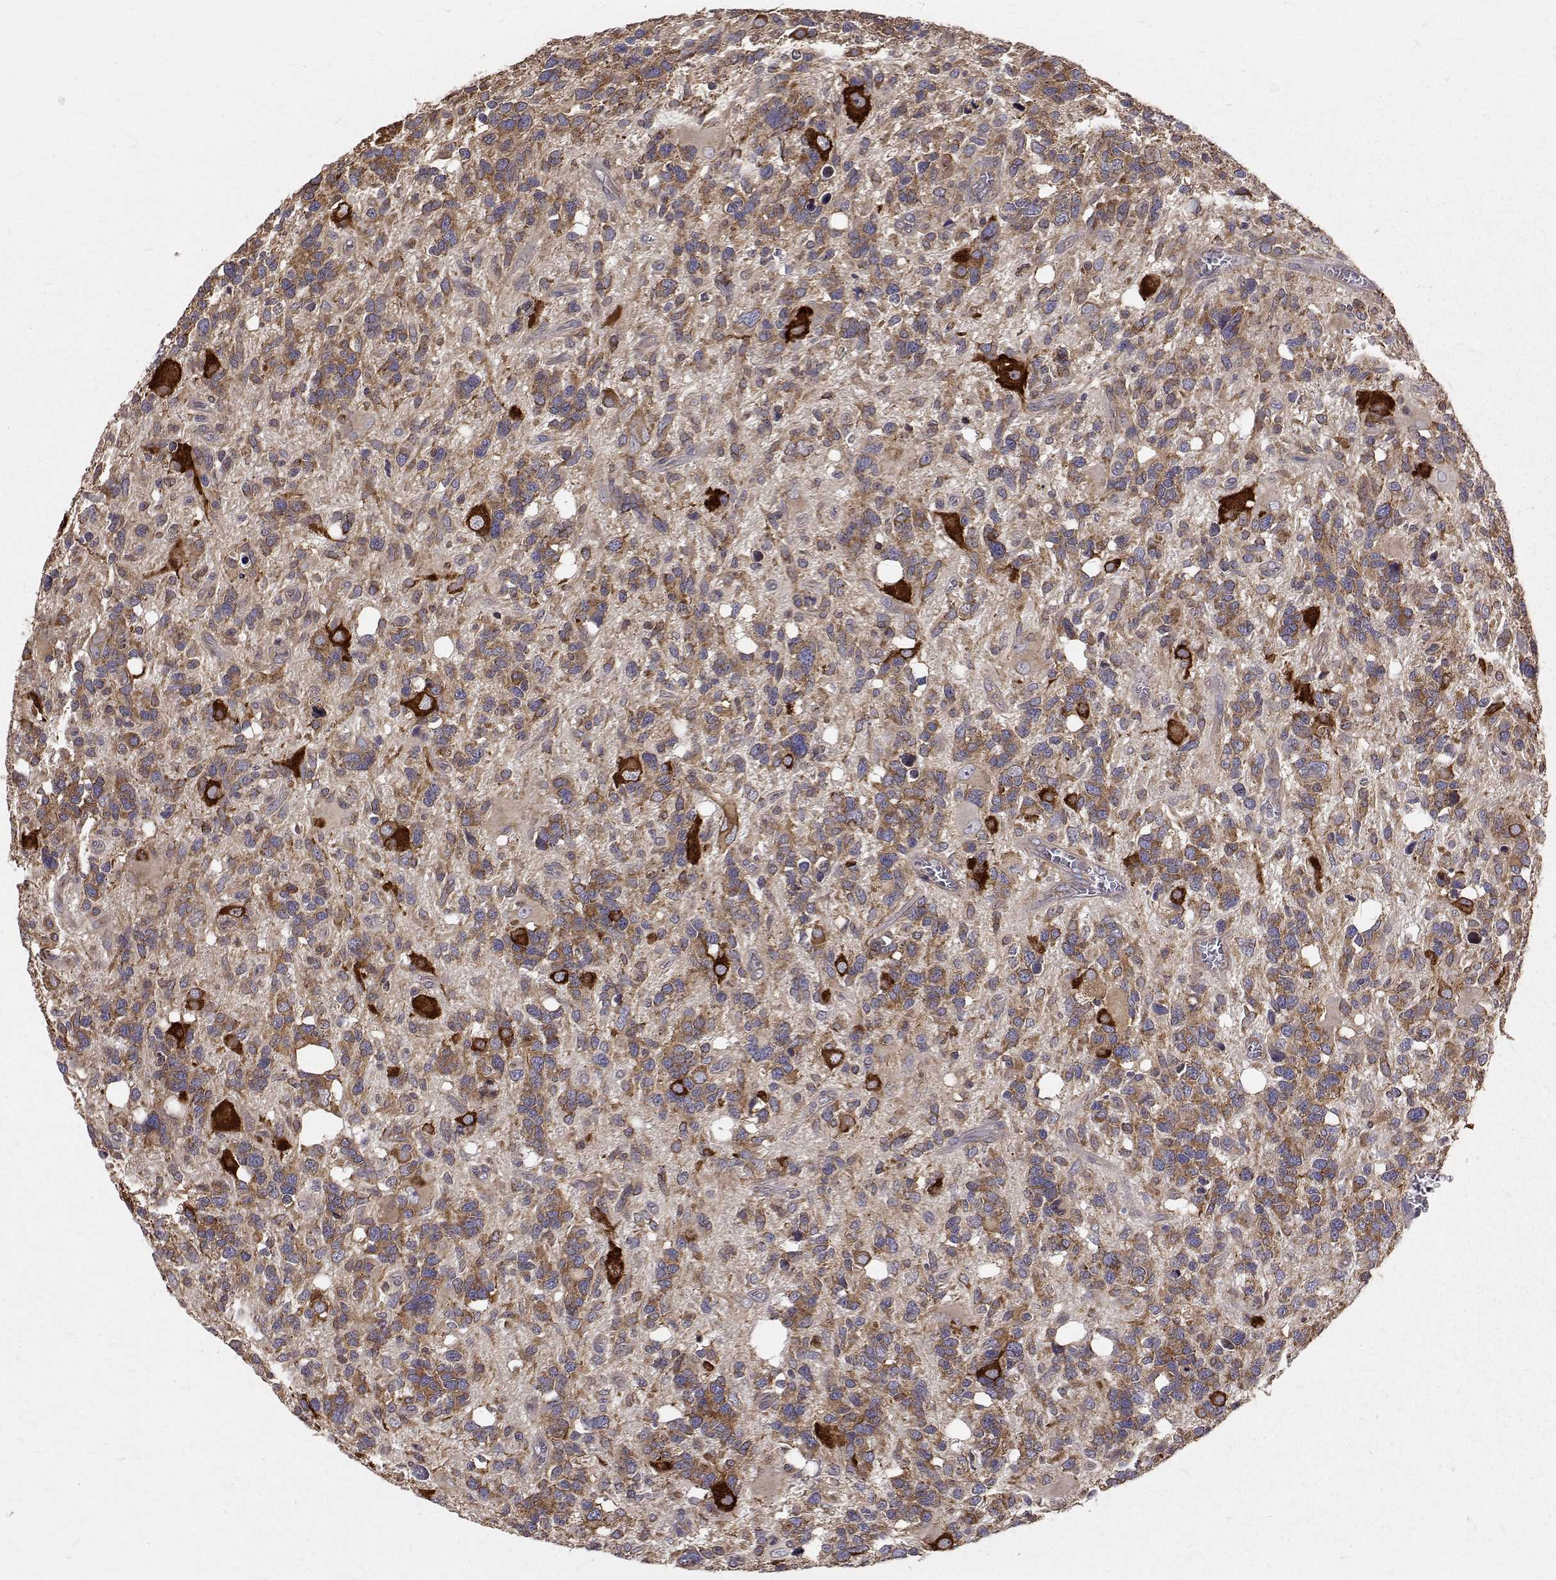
{"staining": {"intensity": "moderate", "quantity": ">75%", "location": "cytoplasmic/membranous"}, "tissue": "glioma", "cell_type": "Tumor cells", "image_type": "cancer", "snomed": [{"axis": "morphology", "description": "Glioma, malignant, High grade"}, {"axis": "topography", "description": "Brain"}], "caption": "The image shows a brown stain indicating the presence of a protein in the cytoplasmic/membranous of tumor cells in glioma.", "gene": "FARSB", "patient": {"sex": "male", "age": 49}}